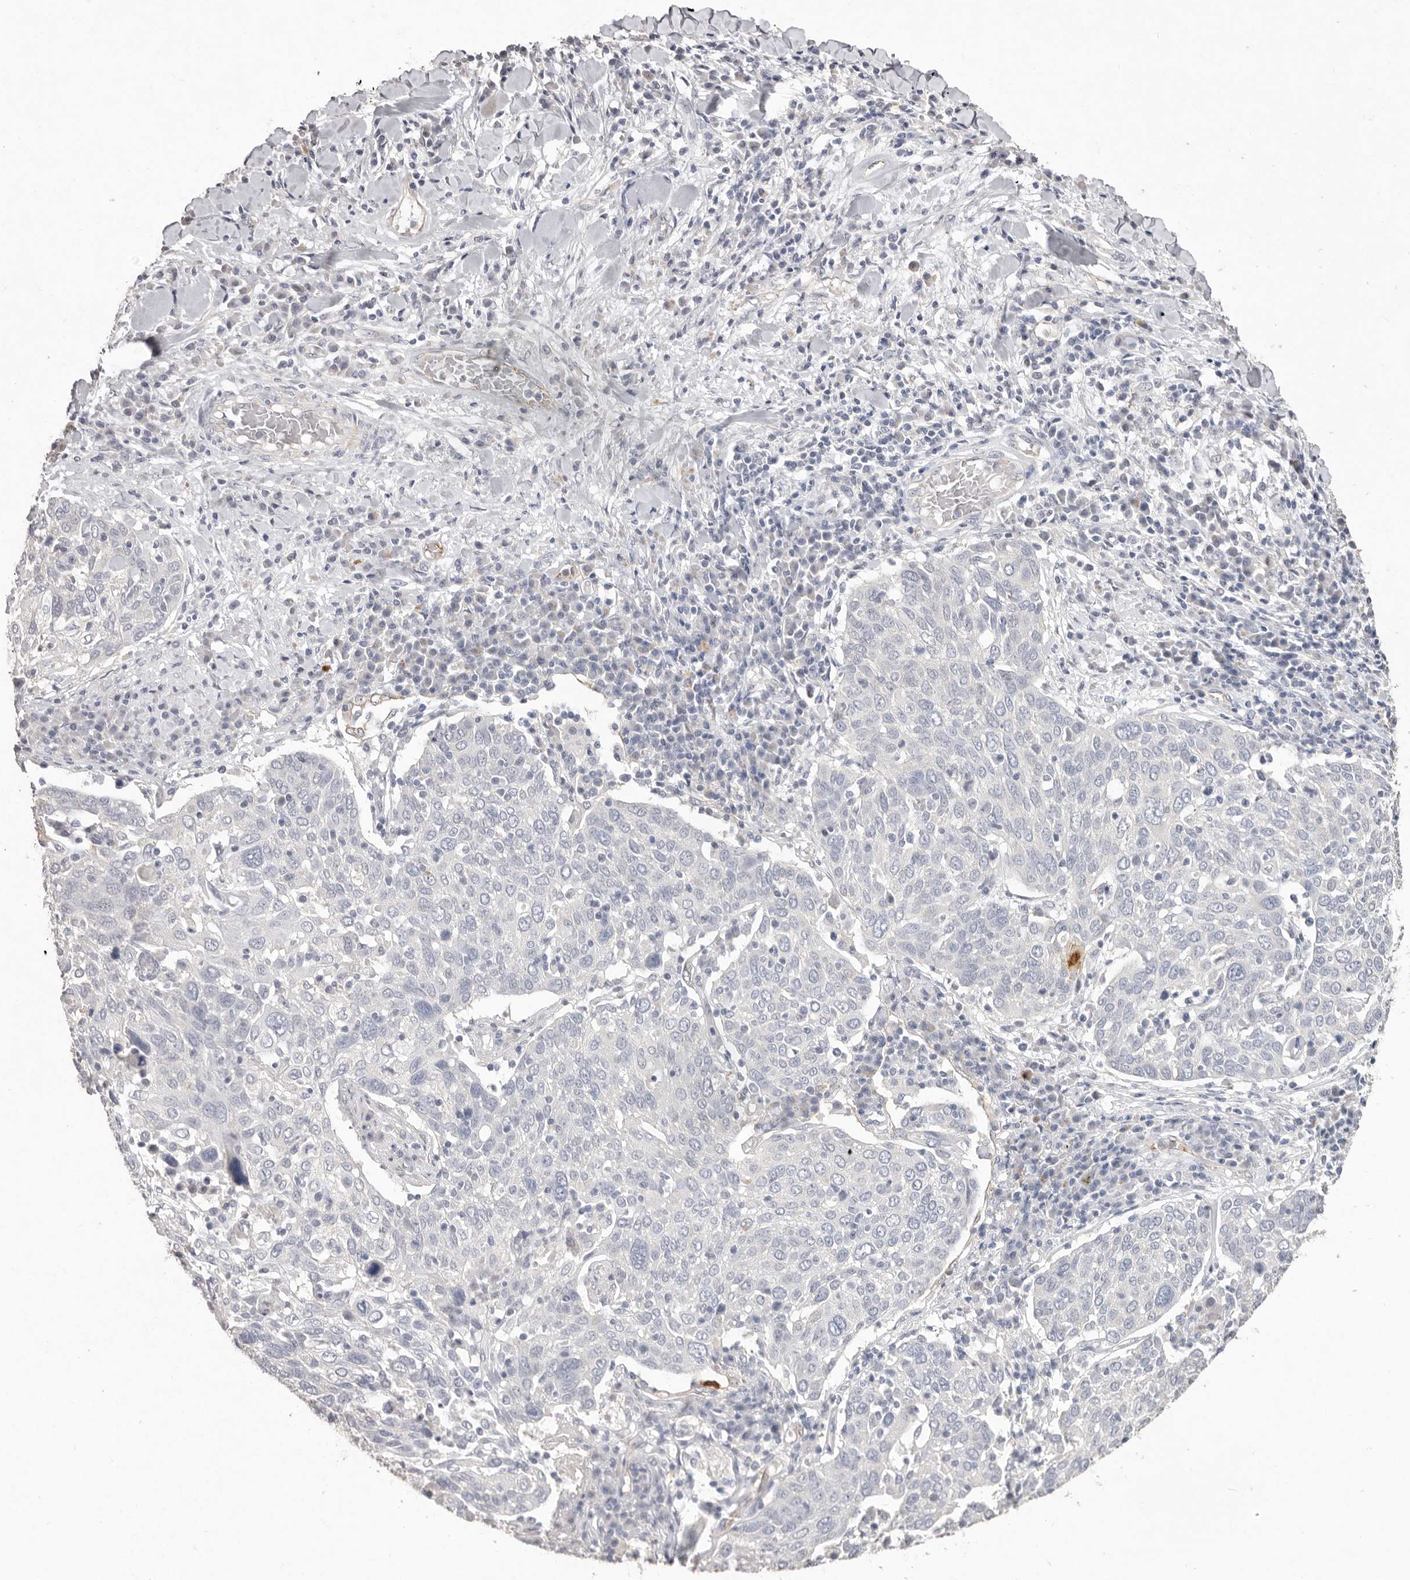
{"staining": {"intensity": "negative", "quantity": "none", "location": "none"}, "tissue": "lung cancer", "cell_type": "Tumor cells", "image_type": "cancer", "snomed": [{"axis": "morphology", "description": "Squamous cell carcinoma, NOS"}, {"axis": "topography", "description": "Lung"}], "caption": "Image shows no protein expression in tumor cells of lung squamous cell carcinoma tissue.", "gene": "ZYG11B", "patient": {"sex": "male", "age": 65}}